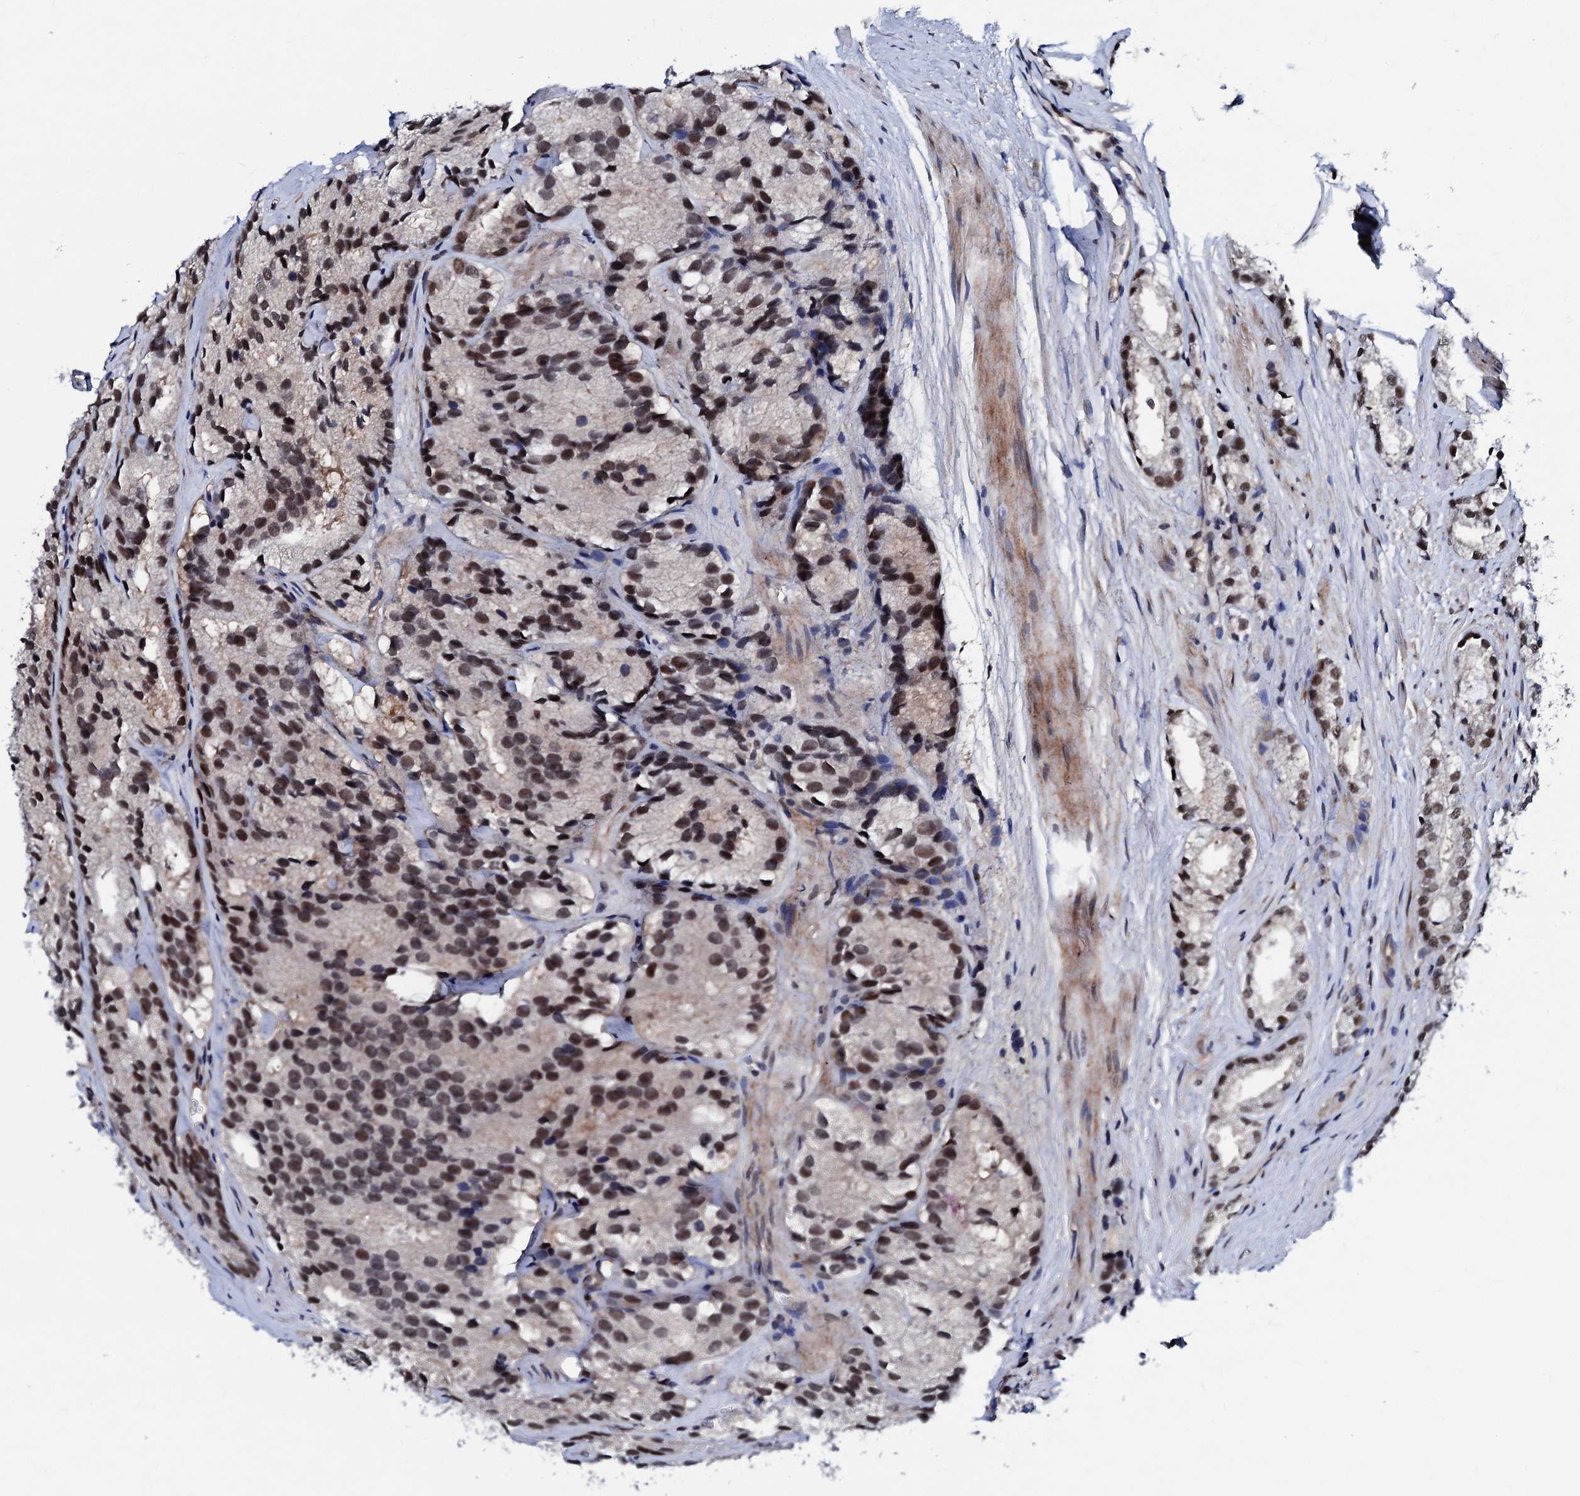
{"staining": {"intensity": "moderate", "quantity": ">75%", "location": "nuclear"}, "tissue": "prostate cancer", "cell_type": "Tumor cells", "image_type": "cancer", "snomed": [{"axis": "morphology", "description": "Adenocarcinoma, High grade"}, {"axis": "topography", "description": "Prostate"}], "caption": "A medium amount of moderate nuclear staining is seen in approximately >75% of tumor cells in prostate cancer tissue.", "gene": "CSTF3", "patient": {"sex": "male", "age": 66}}